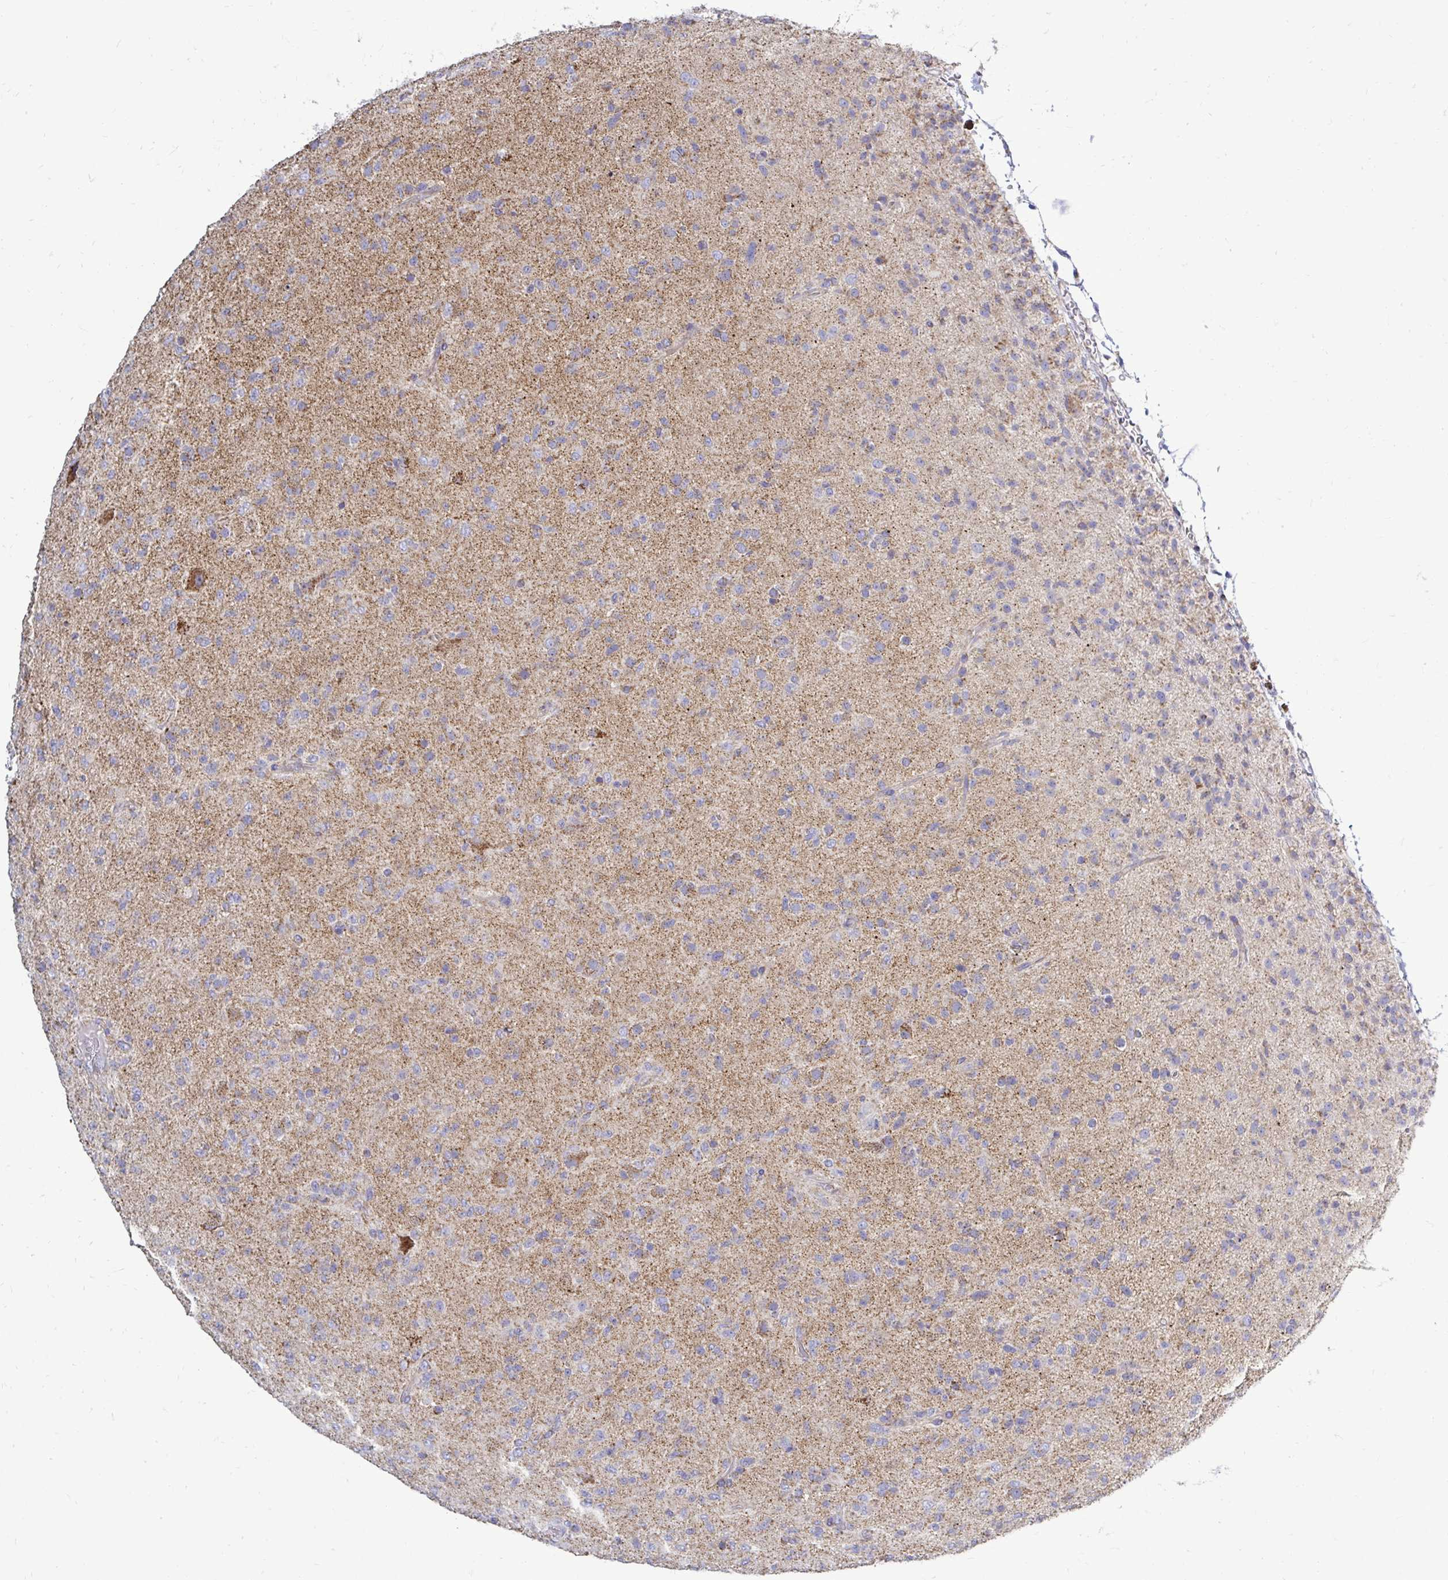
{"staining": {"intensity": "negative", "quantity": "none", "location": "none"}, "tissue": "glioma", "cell_type": "Tumor cells", "image_type": "cancer", "snomed": [{"axis": "morphology", "description": "Glioma, malignant, Low grade"}, {"axis": "topography", "description": "Brain"}], "caption": "Immunohistochemistry photomicrograph of neoplastic tissue: human glioma stained with DAB (3,3'-diaminobenzidine) demonstrates no significant protein positivity in tumor cells.", "gene": "OR10R2", "patient": {"sex": "male", "age": 65}}